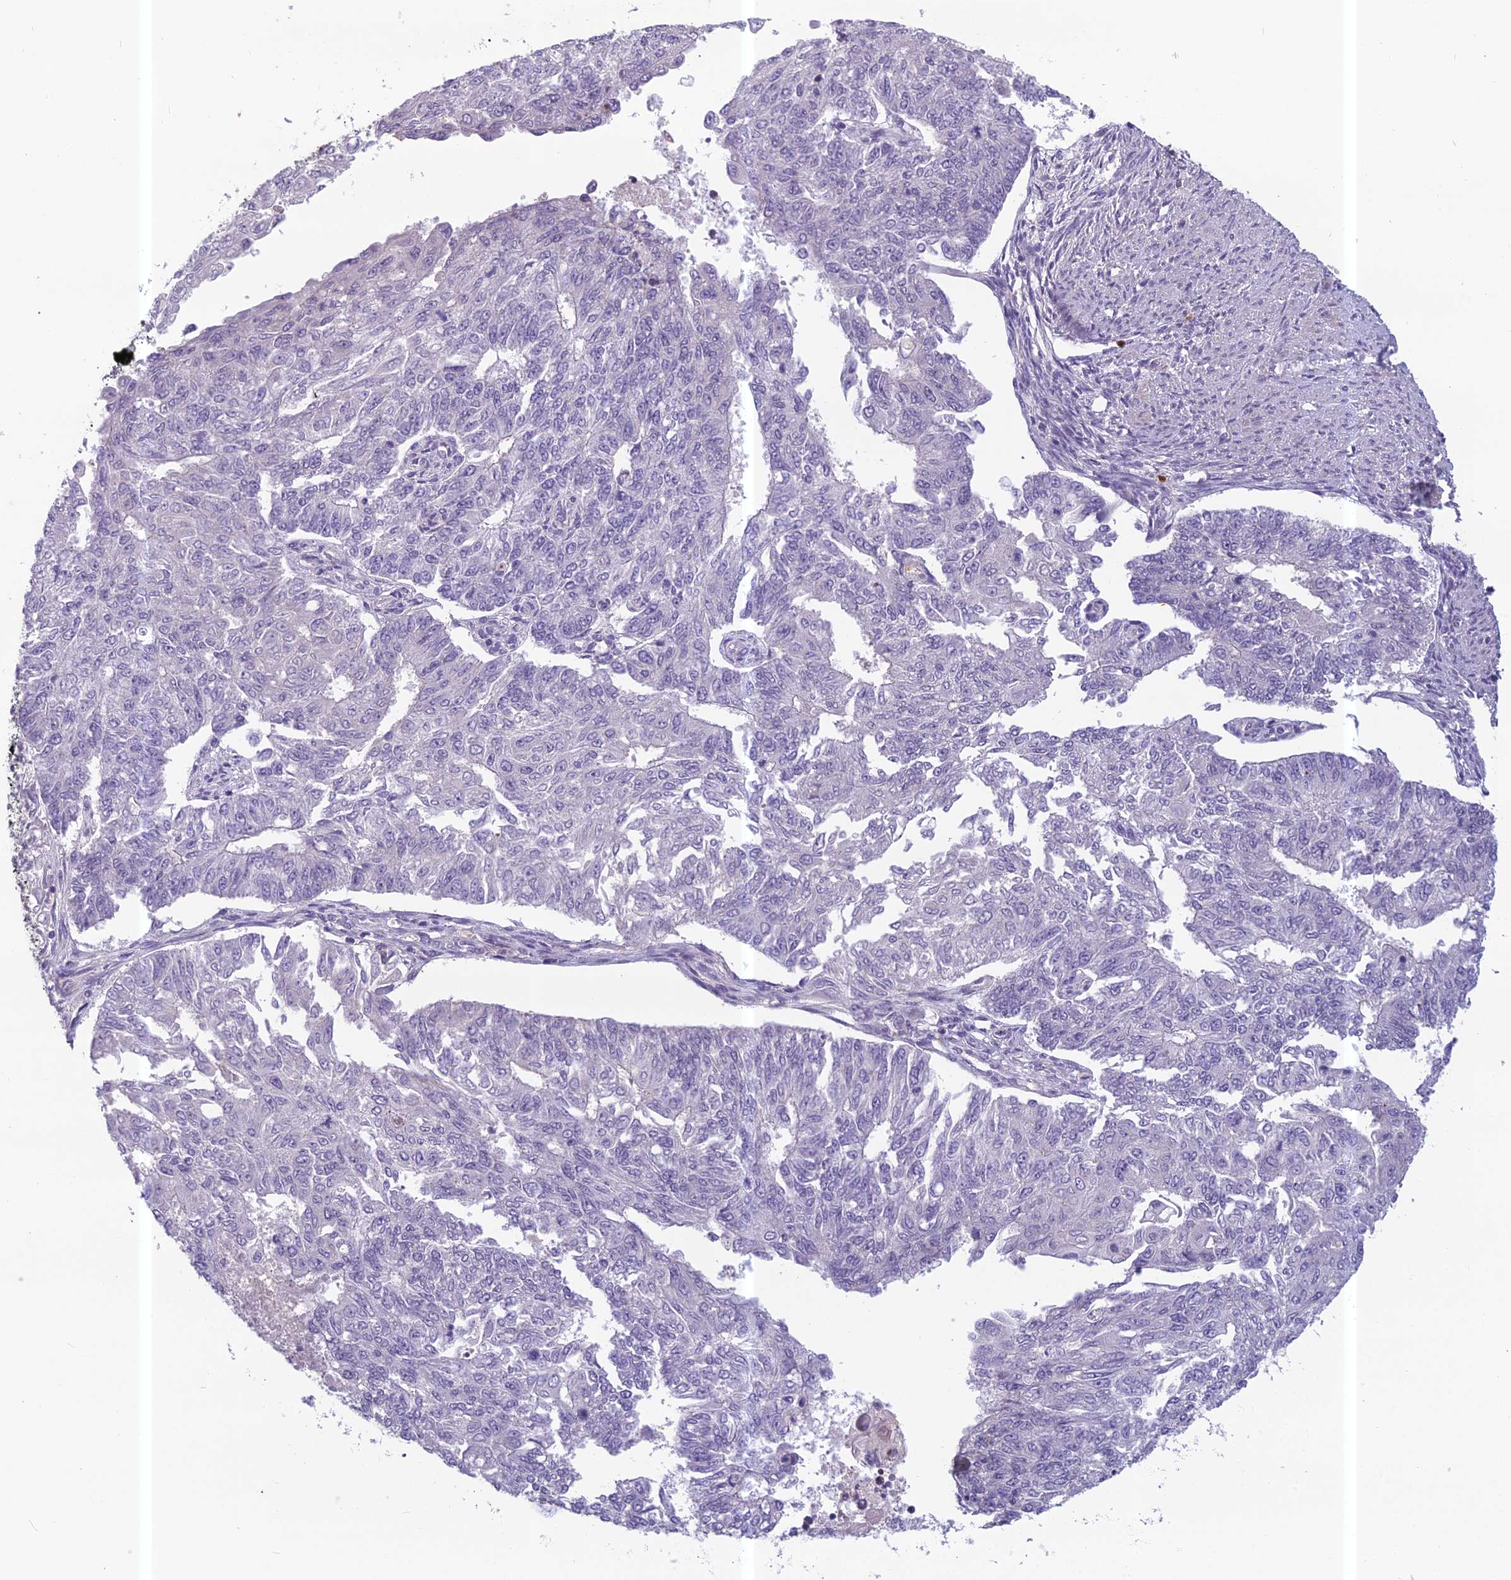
{"staining": {"intensity": "negative", "quantity": "none", "location": "none"}, "tissue": "endometrial cancer", "cell_type": "Tumor cells", "image_type": "cancer", "snomed": [{"axis": "morphology", "description": "Adenocarcinoma, NOS"}, {"axis": "topography", "description": "Endometrium"}], "caption": "Immunohistochemistry (IHC) of human endometrial adenocarcinoma exhibits no expression in tumor cells.", "gene": "ENSG00000188897", "patient": {"sex": "female", "age": 32}}